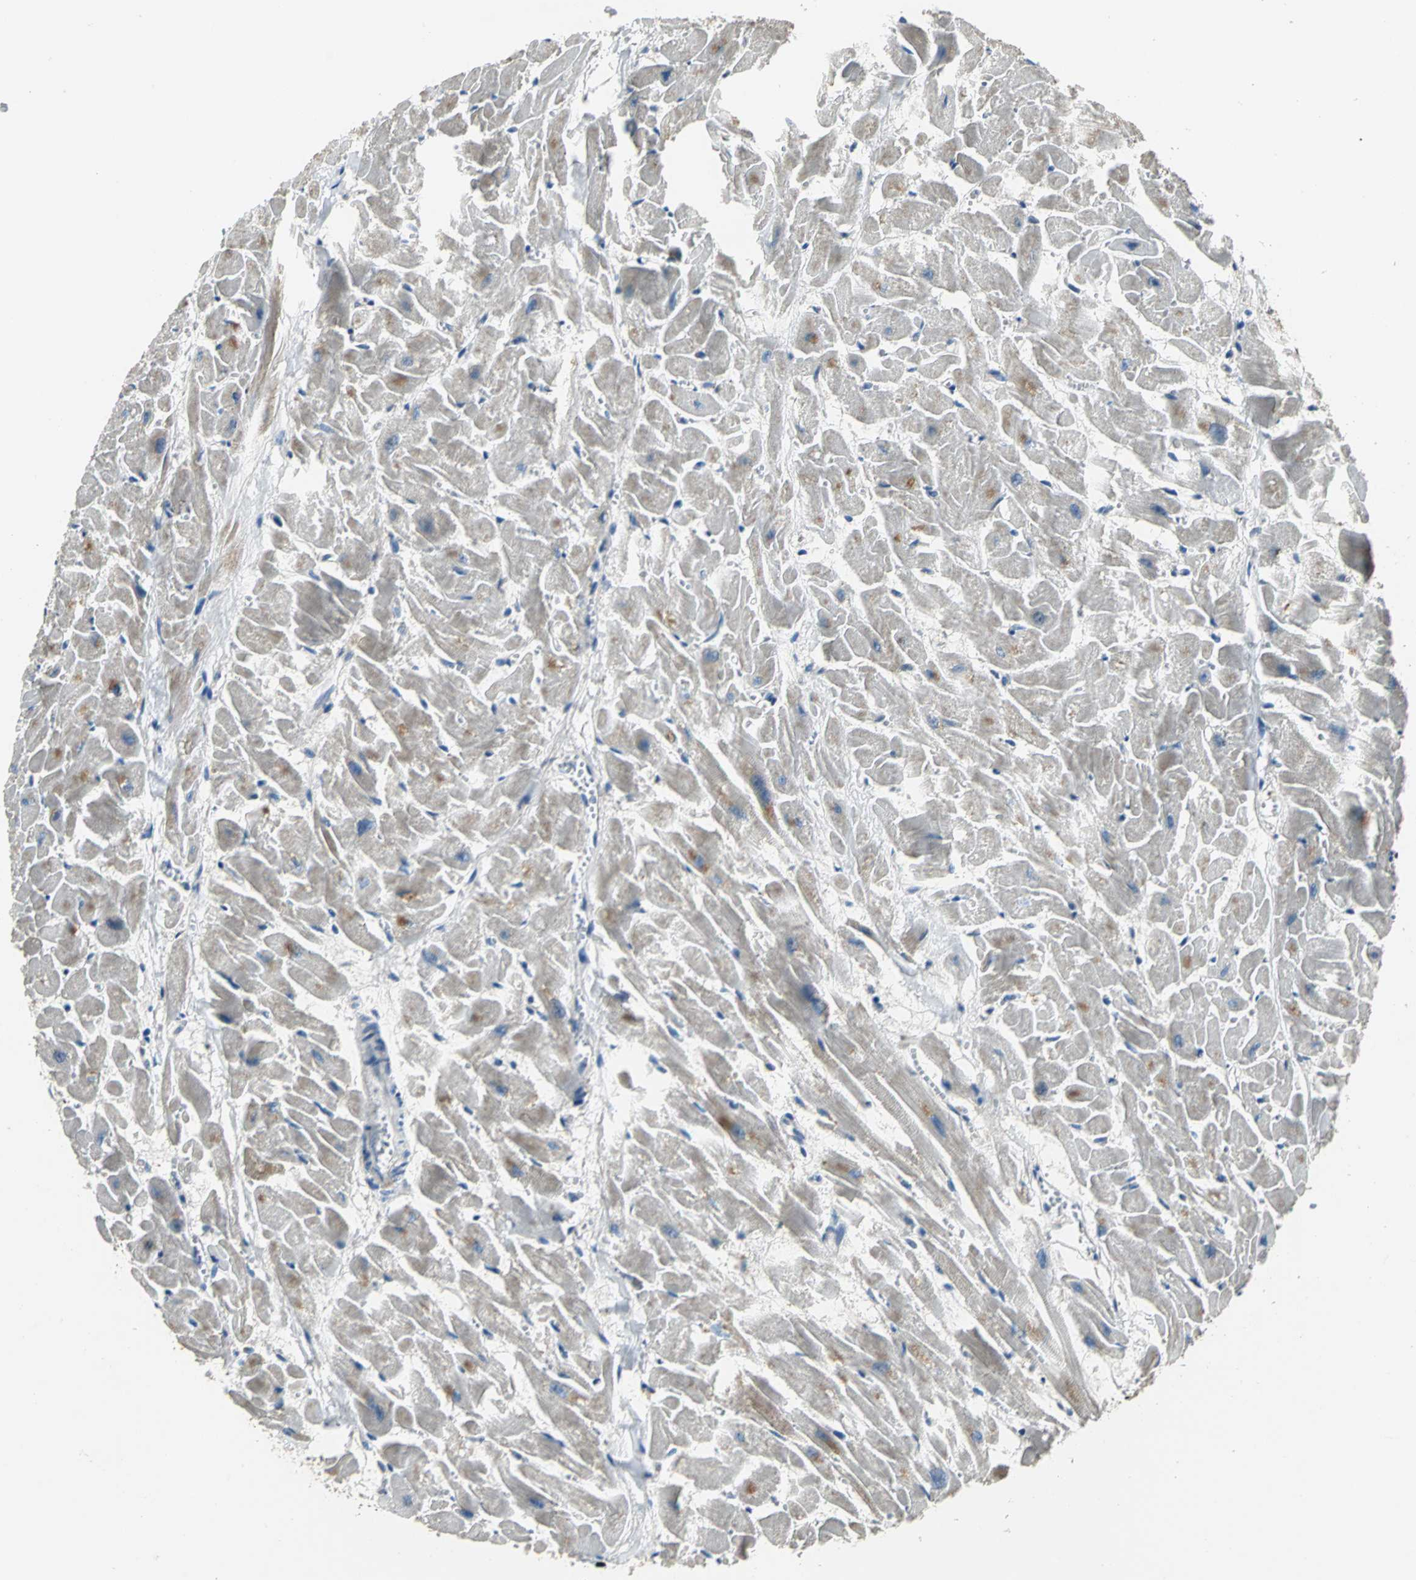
{"staining": {"intensity": "weak", "quantity": ">75%", "location": "cytoplasmic/membranous"}, "tissue": "heart muscle", "cell_type": "Cardiomyocytes", "image_type": "normal", "snomed": [{"axis": "morphology", "description": "Normal tissue, NOS"}, {"axis": "topography", "description": "Heart"}], "caption": "Protein analysis of benign heart muscle reveals weak cytoplasmic/membranous expression in approximately >75% of cardiomyocytes.", "gene": "JADE3", "patient": {"sex": "female", "age": 19}}